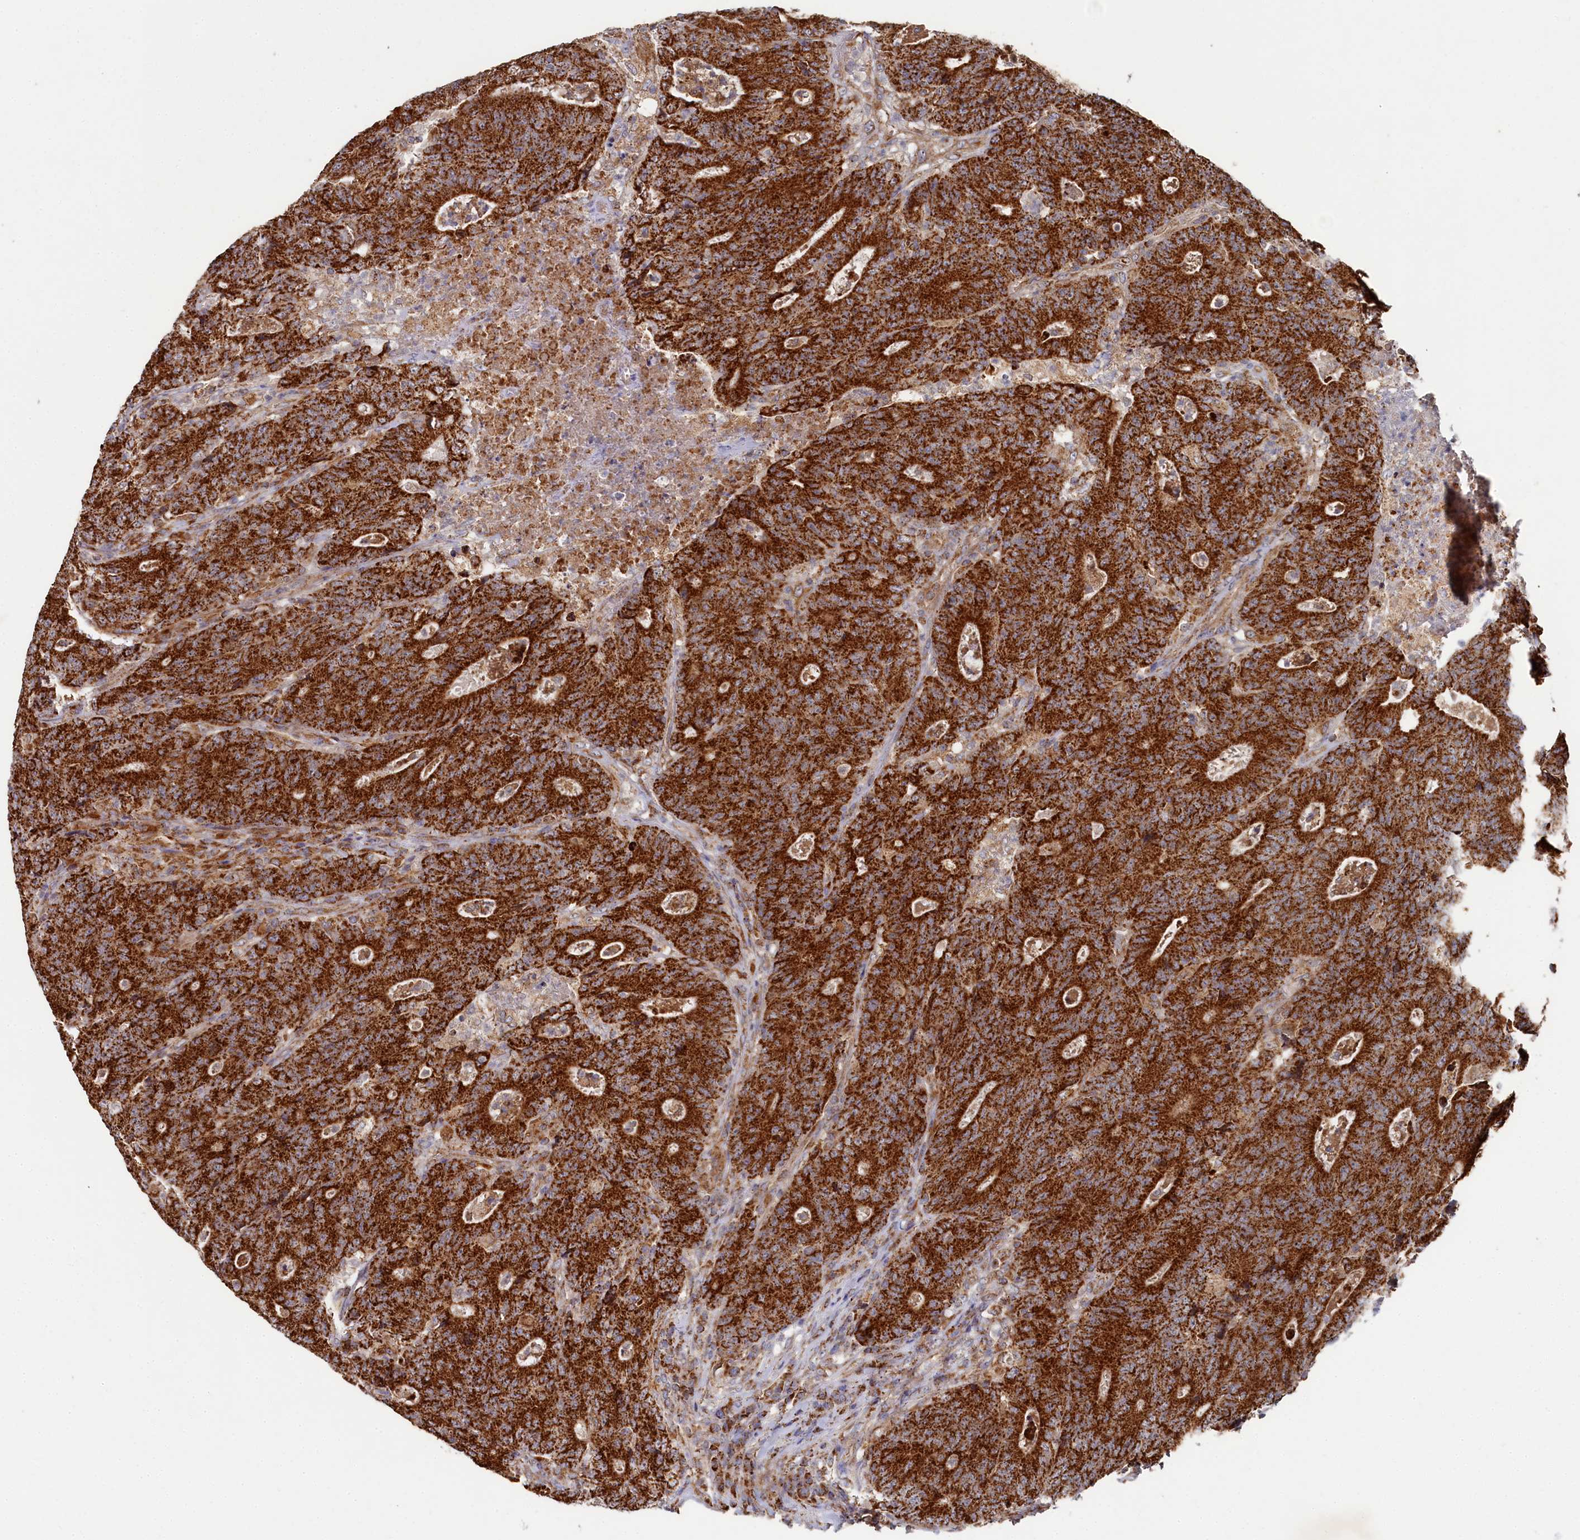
{"staining": {"intensity": "strong", "quantity": ">75%", "location": "cytoplasmic/membranous"}, "tissue": "colorectal cancer", "cell_type": "Tumor cells", "image_type": "cancer", "snomed": [{"axis": "morphology", "description": "Adenocarcinoma, NOS"}, {"axis": "topography", "description": "Colon"}], "caption": "IHC of colorectal cancer exhibits high levels of strong cytoplasmic/membranous expression in approximately >75% of tumor cells. (Stains: DAB (3,3'-diaminobenzidine) in brown, nuclei in blue, Microscopy: brightfield microscopy at high magnification).", "gene": "HAUS2", "patient": {"sex": "female", "age": 75}}